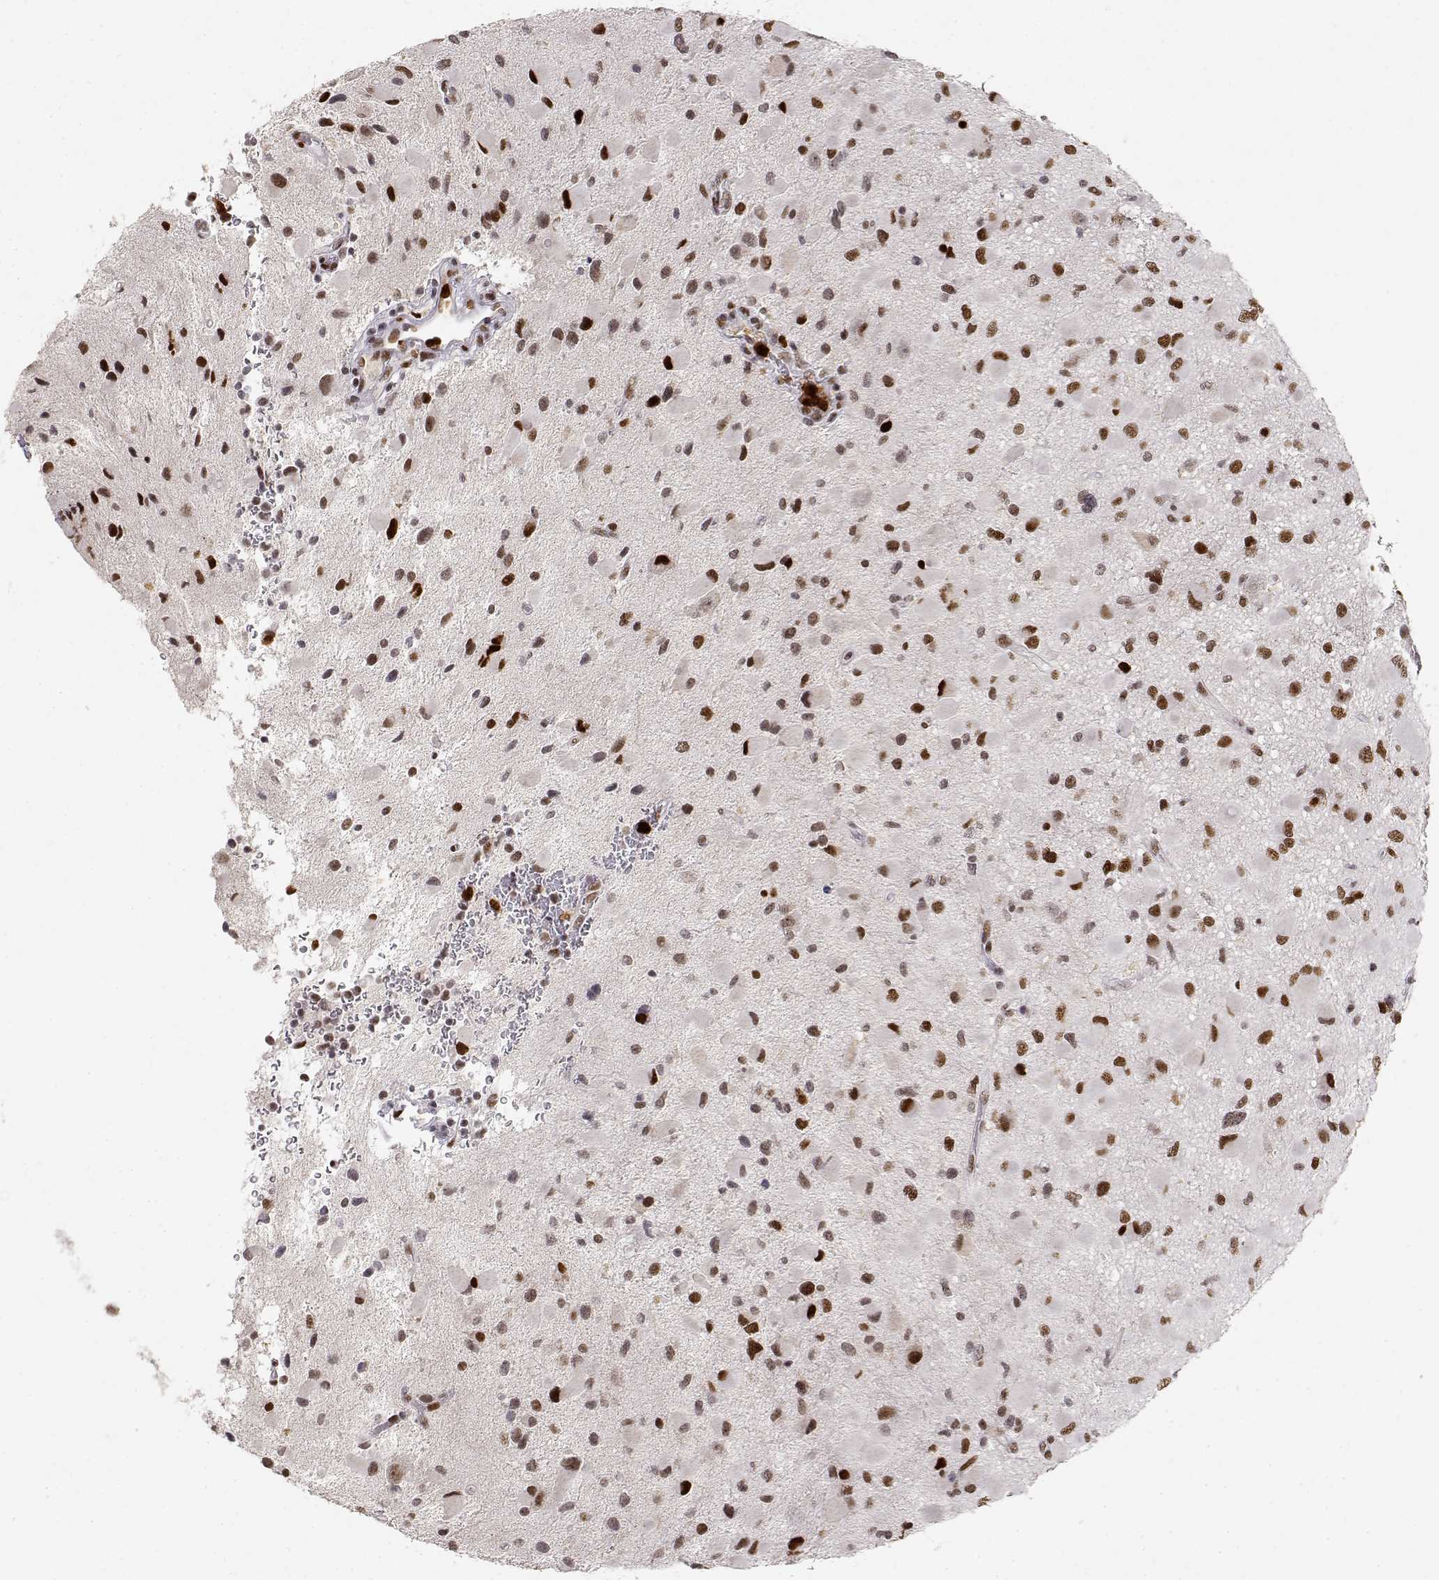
{"staining": {"intensity": "strong", "quantity": "25%-75%", "location": "nuclear"}, "tissue": "glioma", "cell_type": "Tumor cells", "image_type": "cancer", "snomed": [{"axis": "morphology", "description": "Glioma, malignant, Low grade"}, {"axis": "topography", "description": "Brain"}], "caption": "Immunohistochemistry (IHC) staining of malignant low-grade glioma, which shows high levels of strong nuclear expression in about 25%-75% of tumor cells indicating strong nuclear protein positivity. The staining was performed using DAB (brown) for protein detection and nuclei were counterstained in hematoxylin (blue).", "gene": "RSF1", "patient": {"sex": "female", "age": 32}}